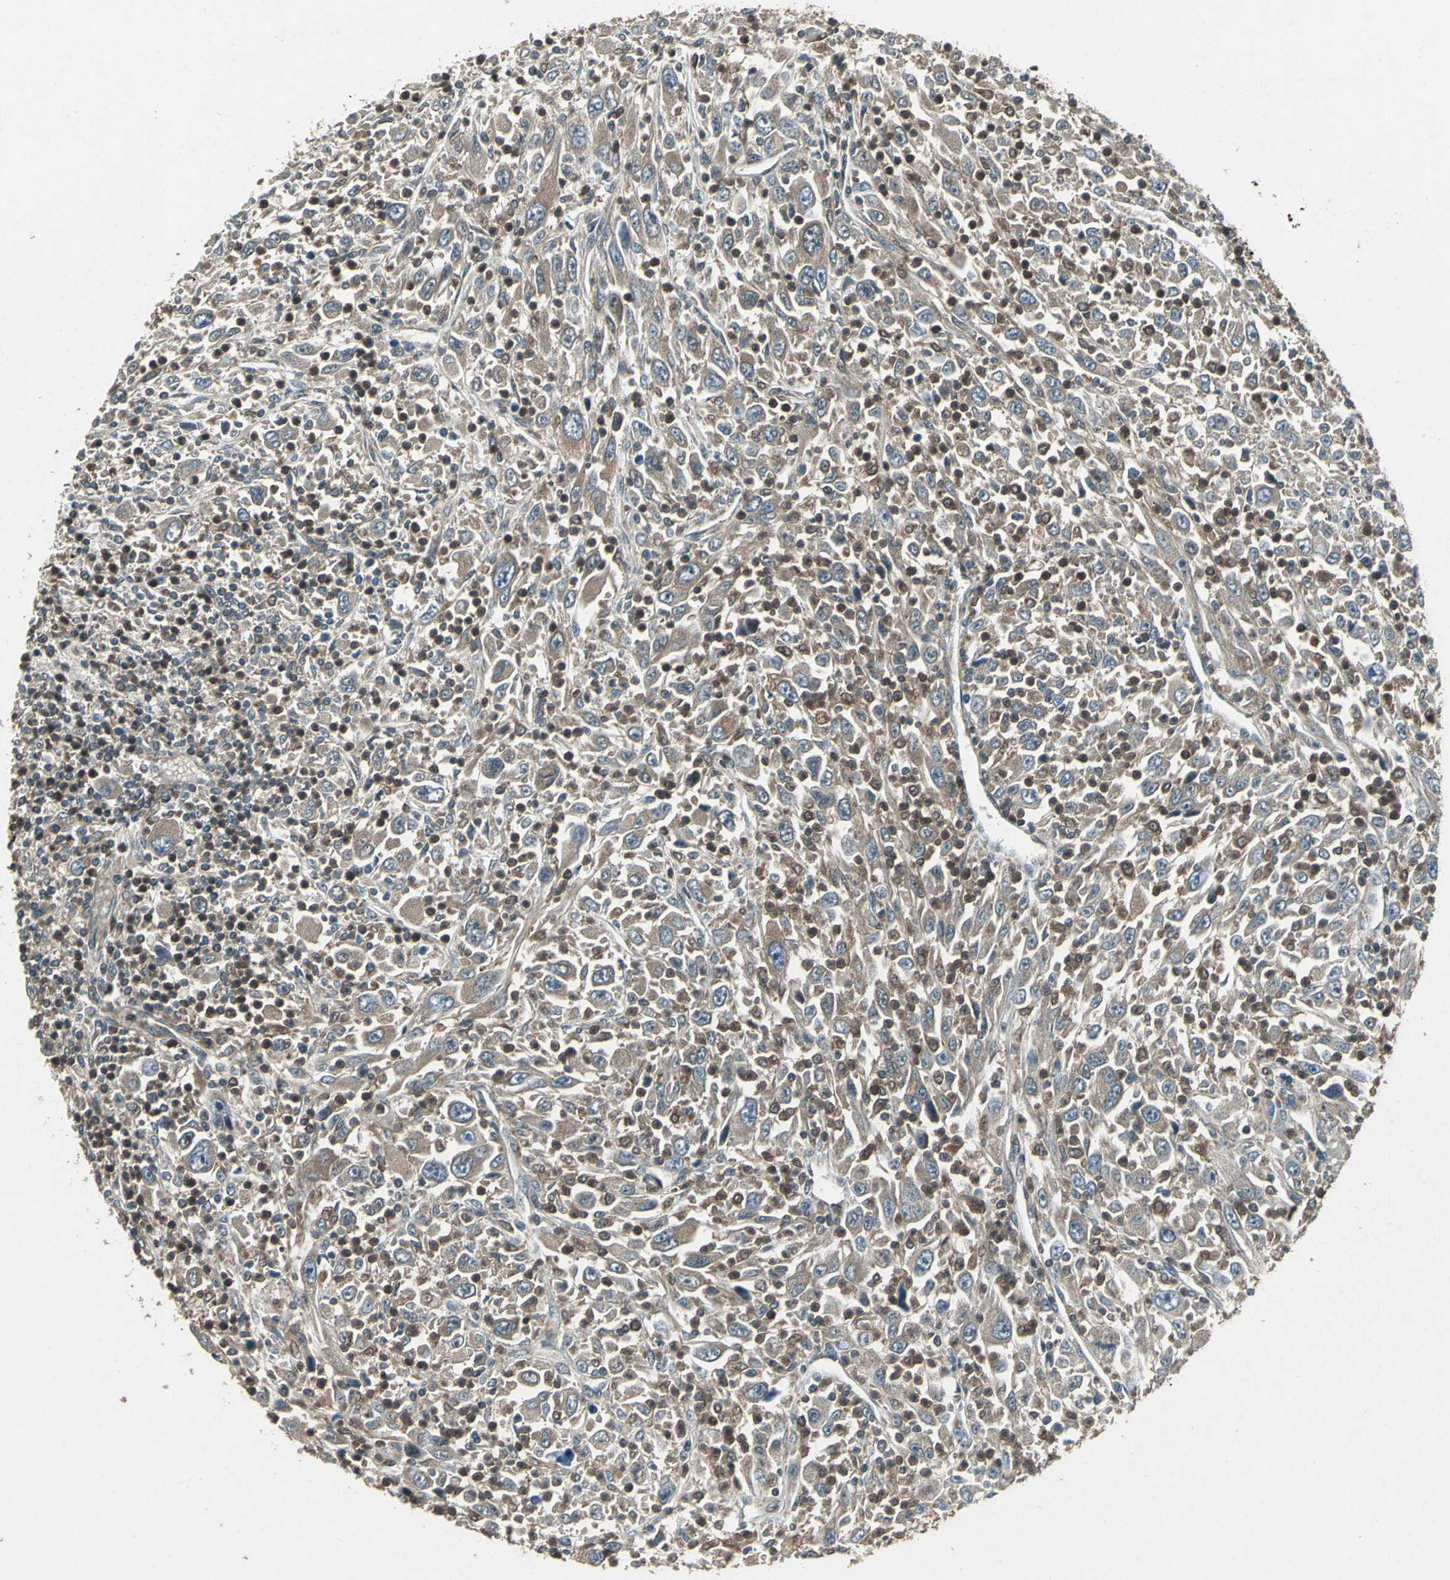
{"staining": {"intensity": "moderate", "quantity": ">75%", "location": "cytoplasmic/membranous"}, "tissue": "melanoma", "cell_type": "Tumor cells", "image_type": "cancer", "snomed": [{"axis": "morphology", "description": "Malignant melanoma, Metastatic site"}, {"axis": "topography", "description": "Skin"}], "caption": "IHC of human malignant melanoma (metastatic site) reveals medium levels of moderate cytoplasmic/membranous expression in approximately >75% of tumor cells. (IHC, brightfield microscopy, high magnification).", "gene": "CAPN1", "patient": {"sex": "female", "age": 56}}